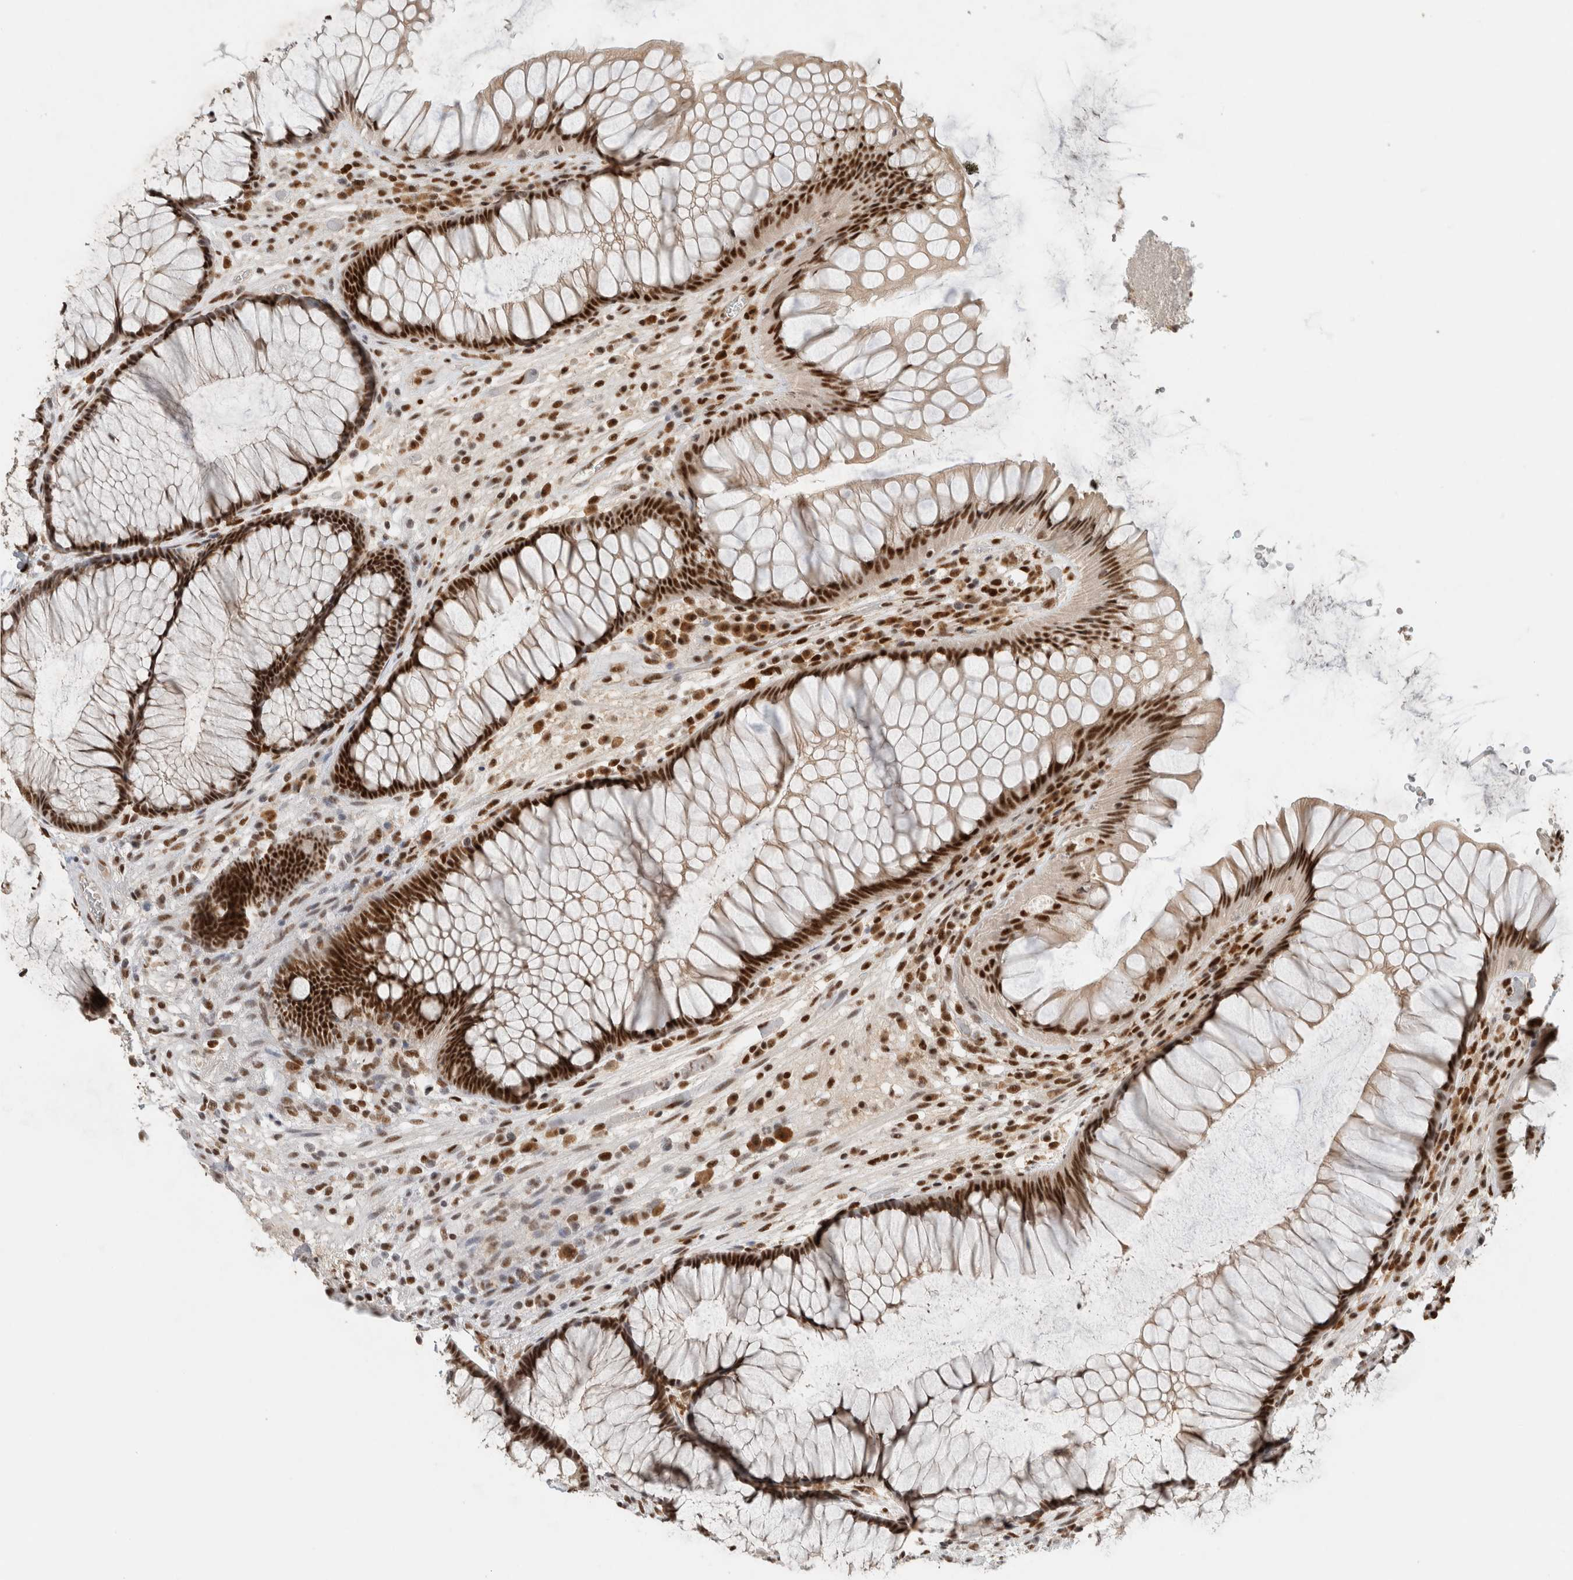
{"staining": {"intensity": "strong", "quantity": ">75%", "location": "nuclear"}, "tissue": "rectum", "cell_type": "Glandular cells", "image_type": "normal", "snomed": [{"axis": "morphology", "description": "Normal tissue, NOS"}, {"axis": "topography", "description": "Rectum"}], "caption": "High-power microscopy captured an immunohistochemistry histopathology image of benign rectum, revealing strong nuclear positivity in approximately >75% of glandular cells.", "gene": "DDX42", "patient": {"sex": "male", "age": 51}}